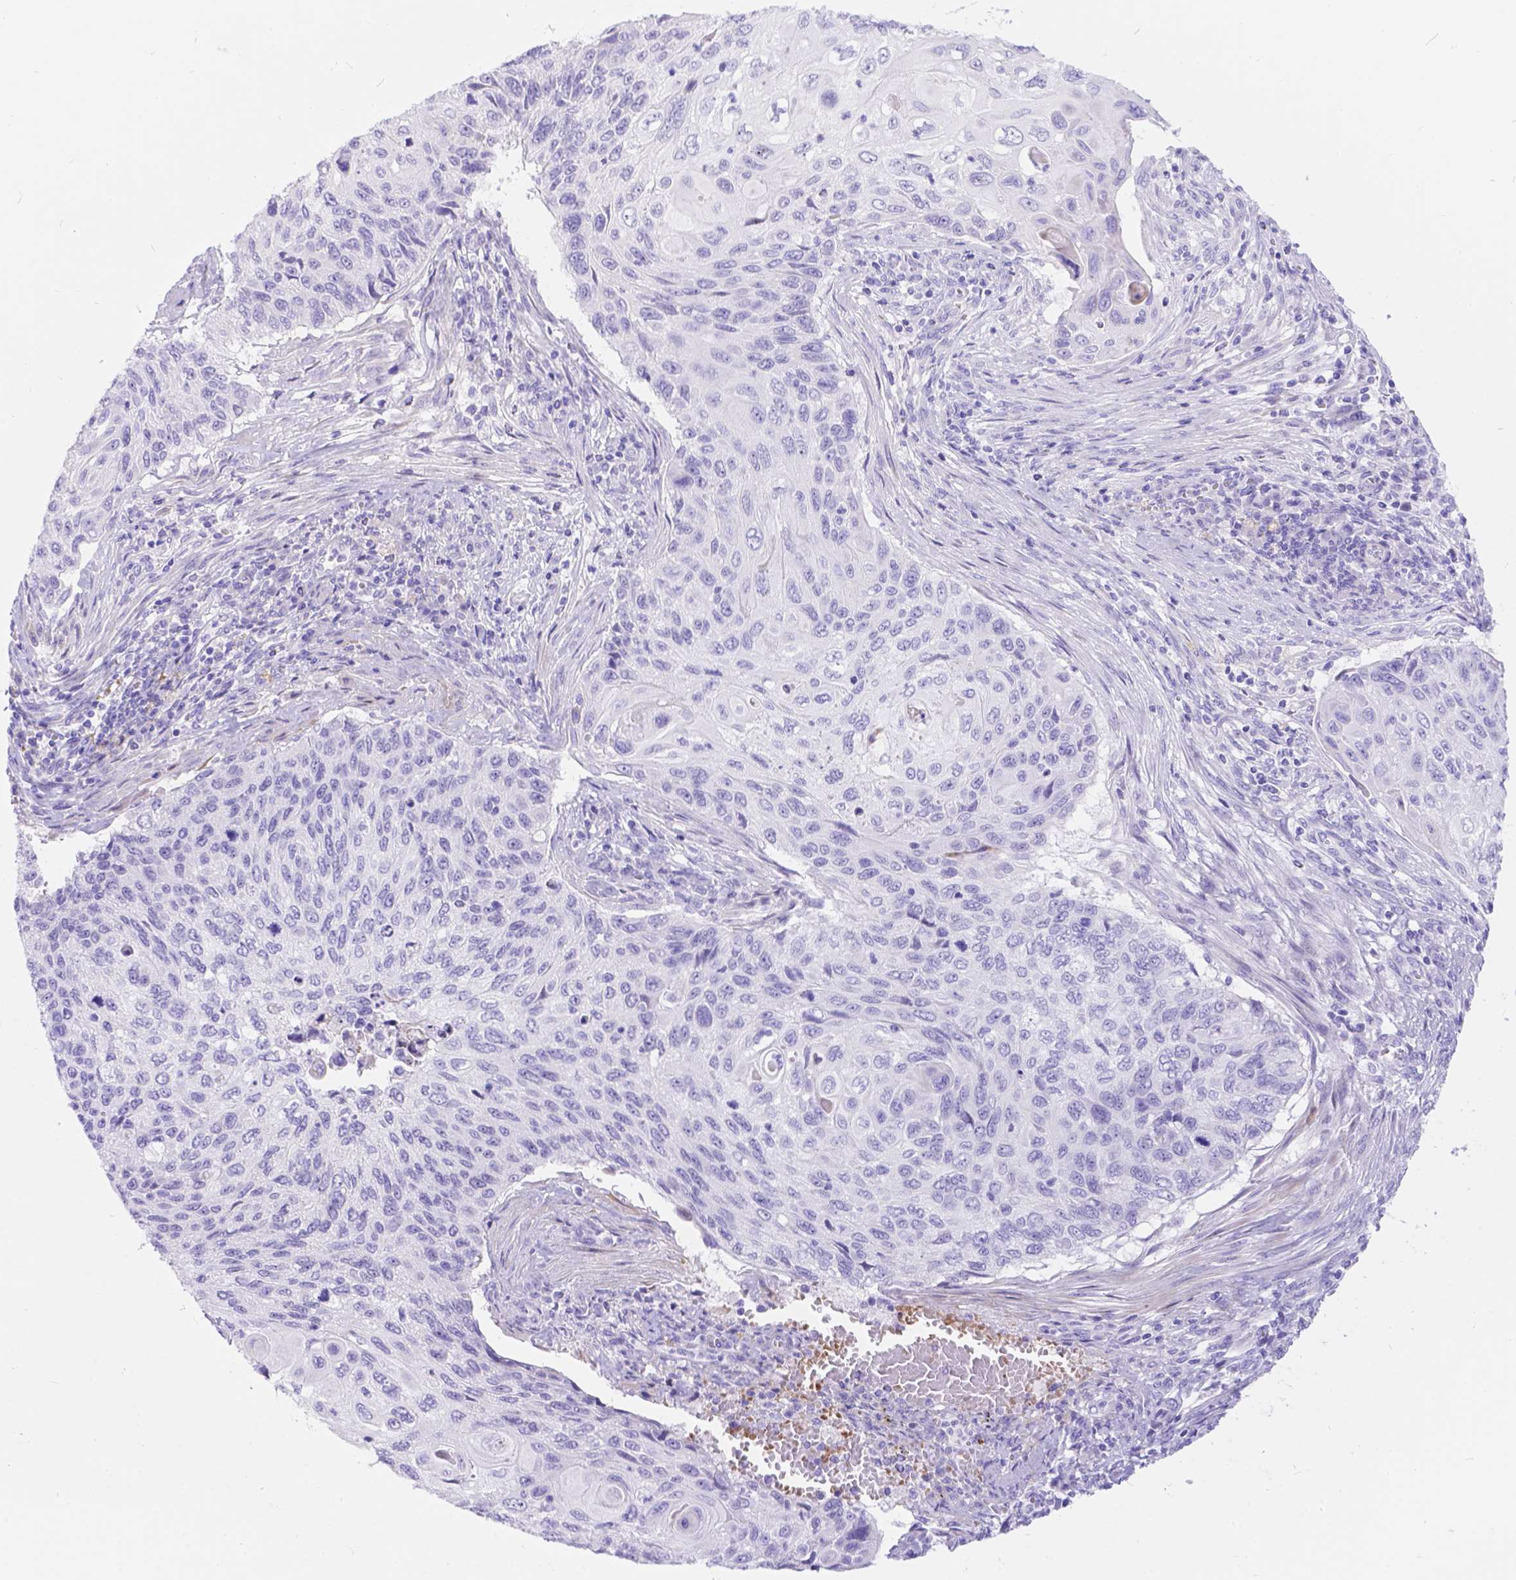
{"staining": {"intensity": "negative", "quantity": "none", "location": "none"}, "tissue": "cervical cancer", "cell_type": "Tumor cells", "image_type": "cancer", "snomed": [{"axis": "morphology", "description": "Squamous cell carcinoma, NOS"}, {"axis": "topography", "description": "Cervix"}], "caption": "An immunohistochemistry (IHC) photomicrograph of cervical squamous cell carcinoma is shown. There is no staining in tumor cells of cervical squamous cell carcinoma.", "gene": "KLHL10", "patient": {"sex": "female", "age": 70}}